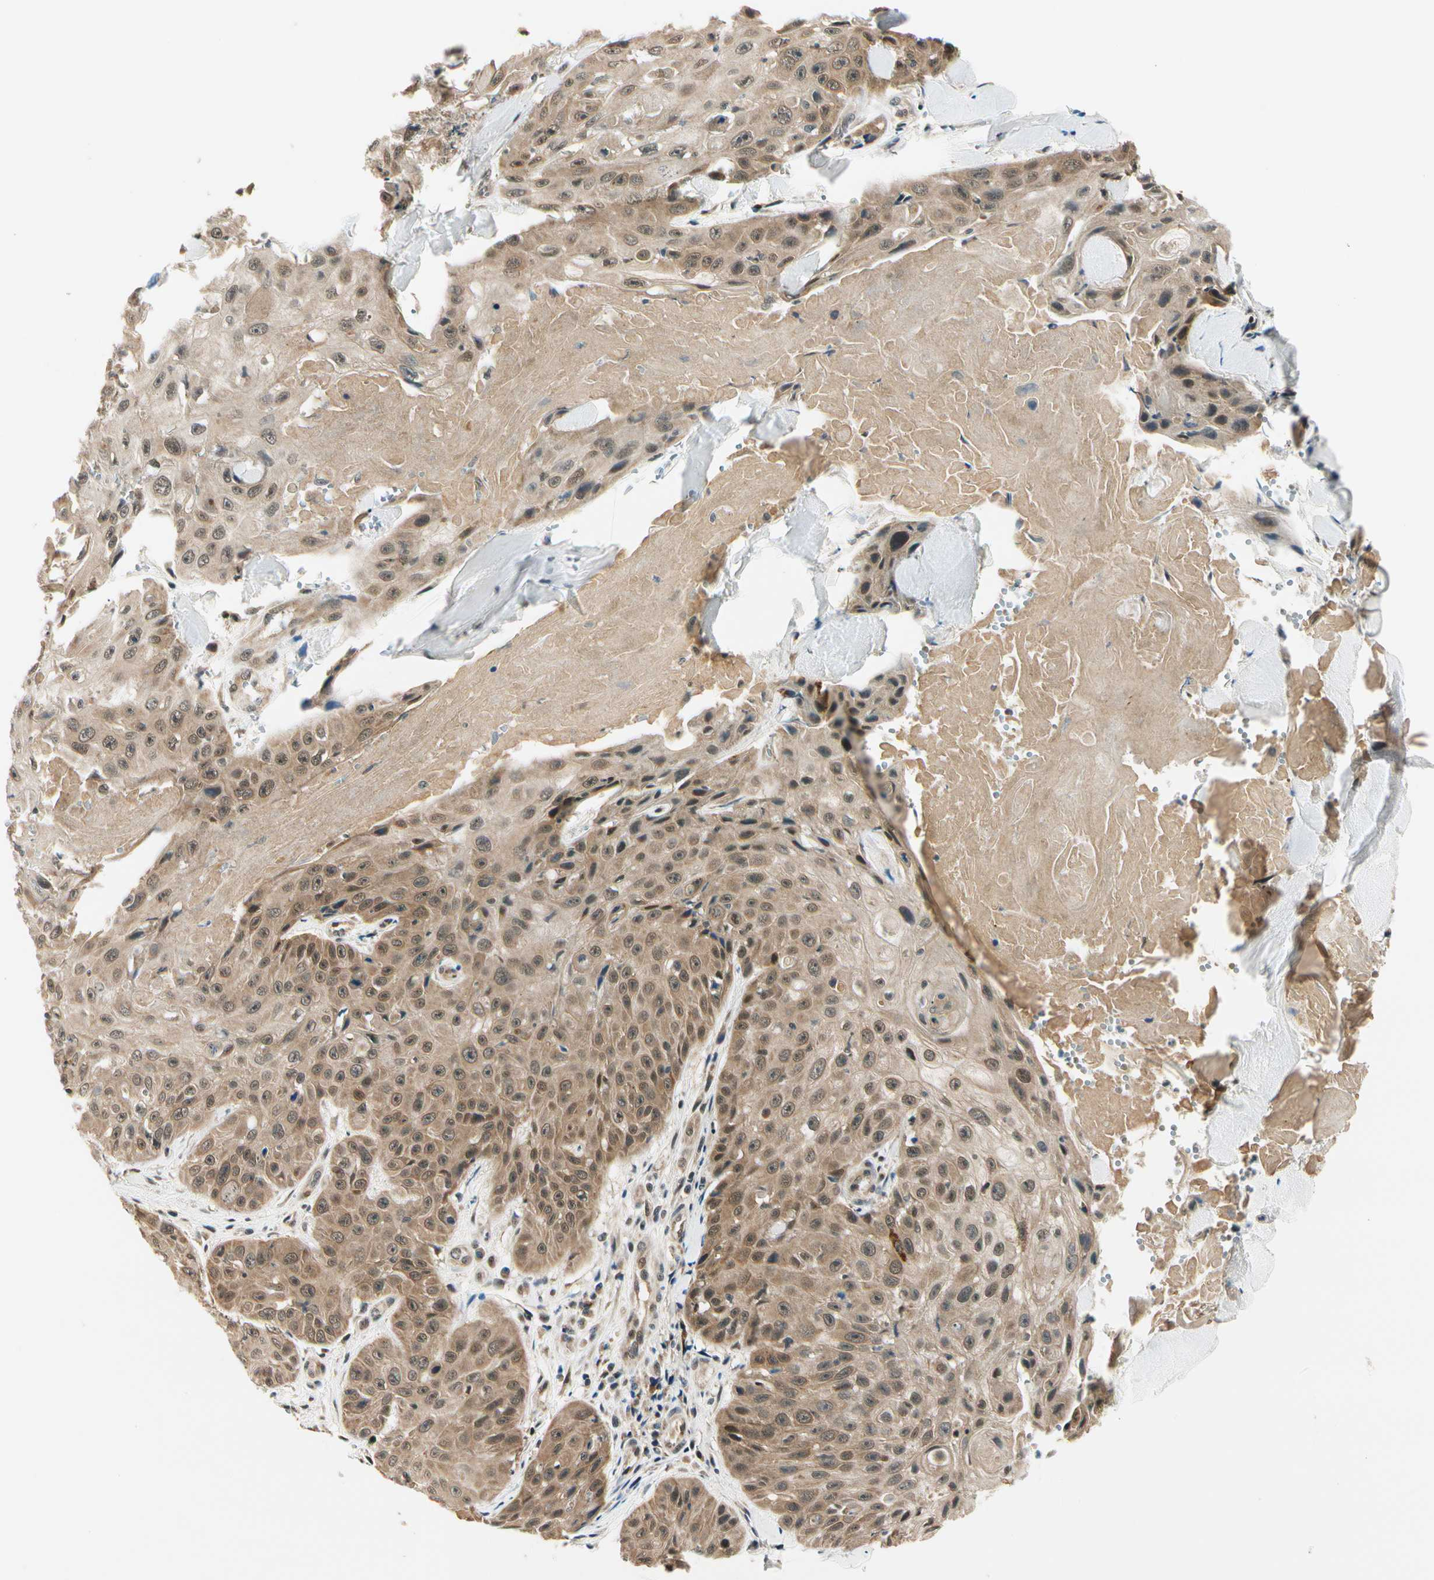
{"staining": {"intensity": "moderate", "quantity": "25%-75%", "location": "cytoplasmic/membranous"}, "tissue": "skin cancer", "cell_type": "Tumor cells", "image_type": "cancer", "snomed": [{"axis": "morphology", "description": "Squamous cell carcinoma, NOS"}, {"axis": "topography", "description": "Skin"}], "caption": "Skin cancer (squamous cell carcinoma) stained with DAB (3,3'-diaminobenzidine) immunohistochemistry (IHC) displays medium levels of moderate cytoplasmic/membranous positivity in approximately 25%-75% of tumor cells.", "gene": "PDK2", "patient": {"sex": "male", "age": 86}}